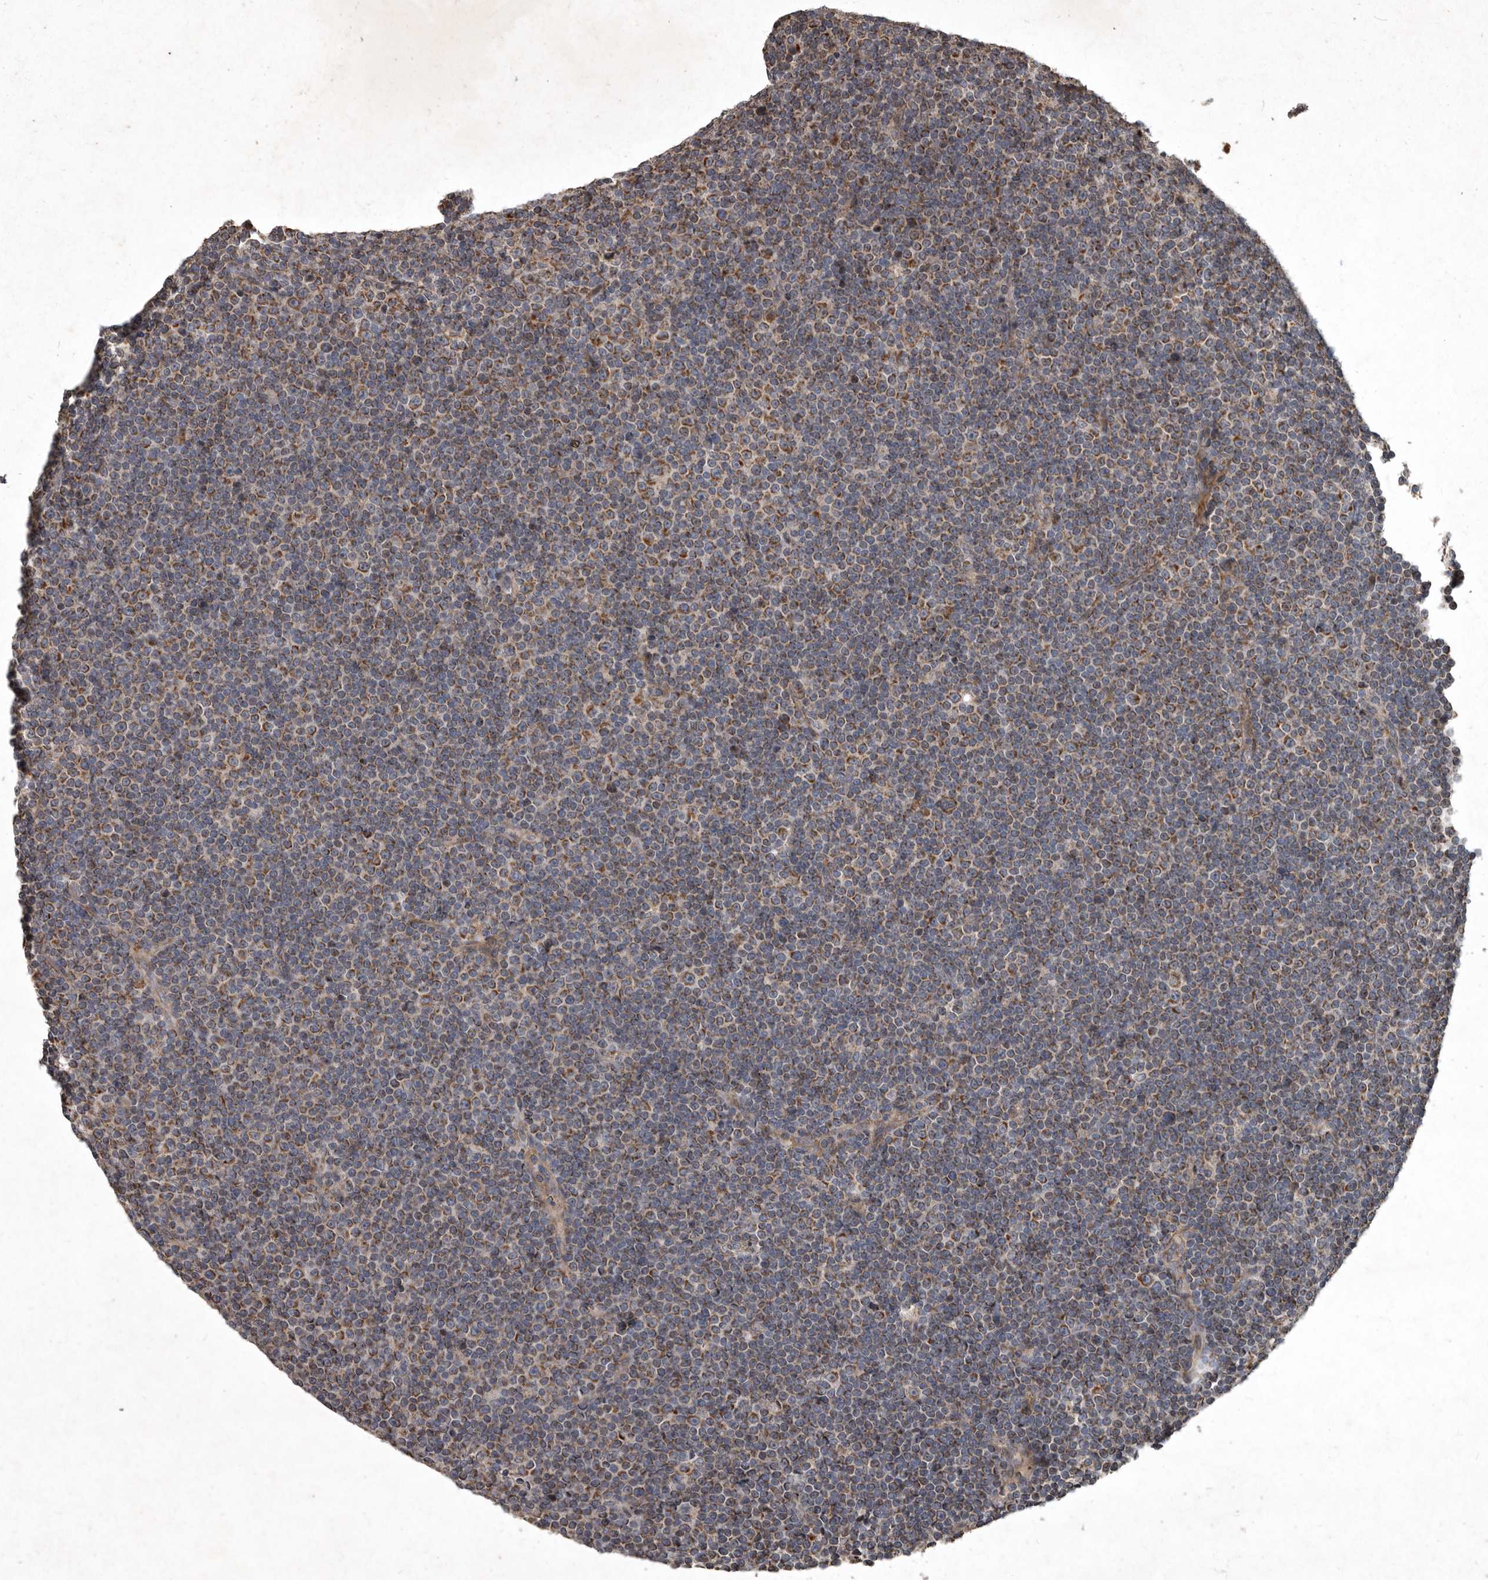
{"staining": {"intensity": "moderate", "quantity": ">75%", "location": "cytoplasmic/membranous"}, "tissue": "lymphoma", "cell_type": "Tumor cells", "image_type": "cancer", "snomed": [{"axis": "morphology", "description": "Malignant lymphoma, non-Hodgkin's type, Low grade"}, {"axis": "topography", "description": "Lymph node"}], "caption": "Immunohistochemical staining of lymphoma shows medium levels of moderate cytoplasmic/membranous positivity in about >75% of tumor cells.", "gene": "MRPS15", "patient": {"sex": "female", "age": 67}}